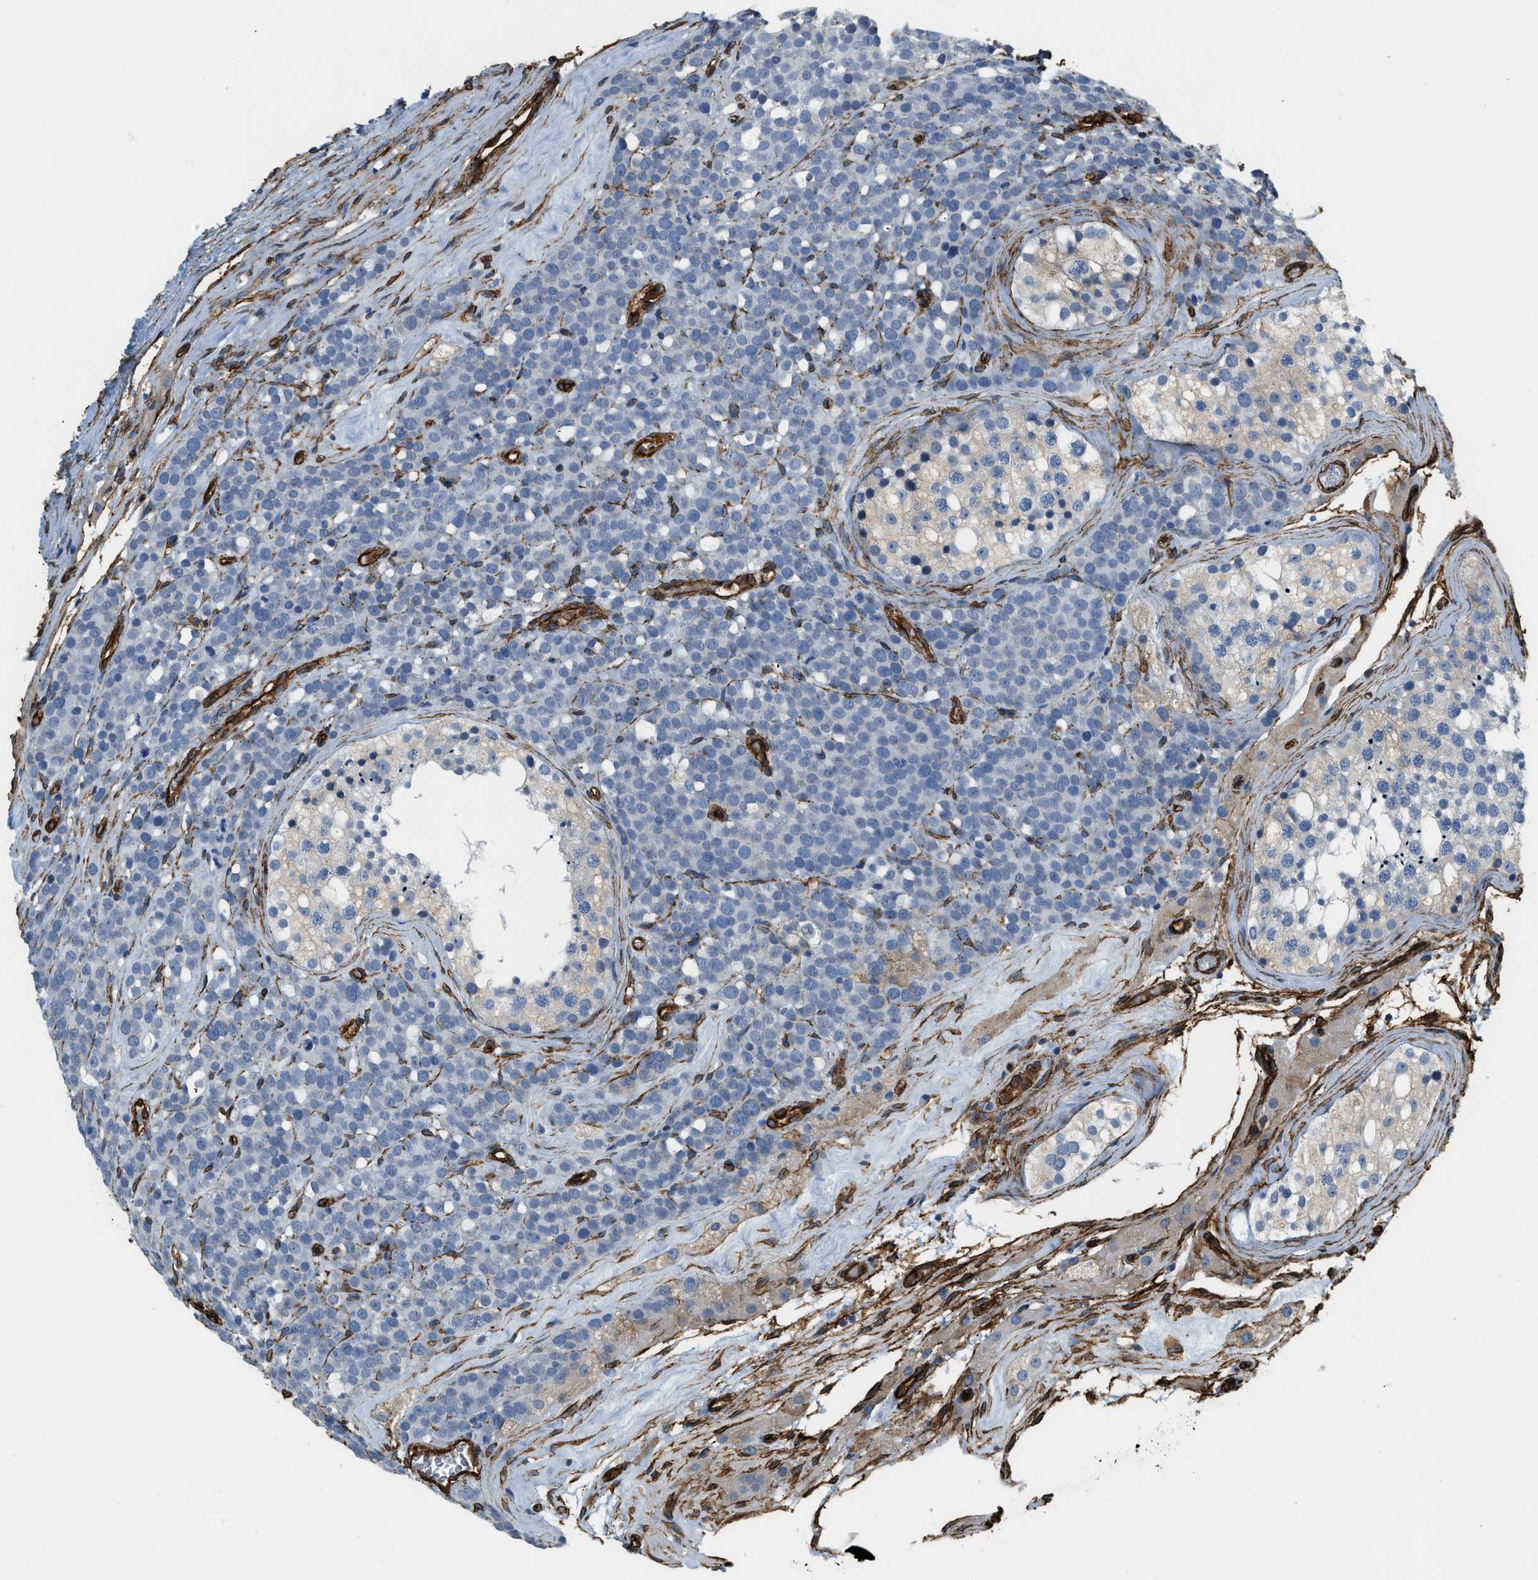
{"staining": {"intensity": "negative", "quantity": "none", "location": "none"}, "tissue": "testis cancer", "cell_type": "Tumor cells", "image_type": "cancer", "snomed": [{"axis": "morphology", "description": "Seminoma, NOS"}, {"axis": "topography", "description": "Testis"}], "caption": "This histopathology image is of testis cancer stained with immunohistochemistry (IHC) to label a protein in brown with the nuclei are counter-stained blue. There is no staining in tumor cells. Nuclei are stained in blue.", "gene": "TMEM43", "patient": {"sex": "male", "age": 71}}